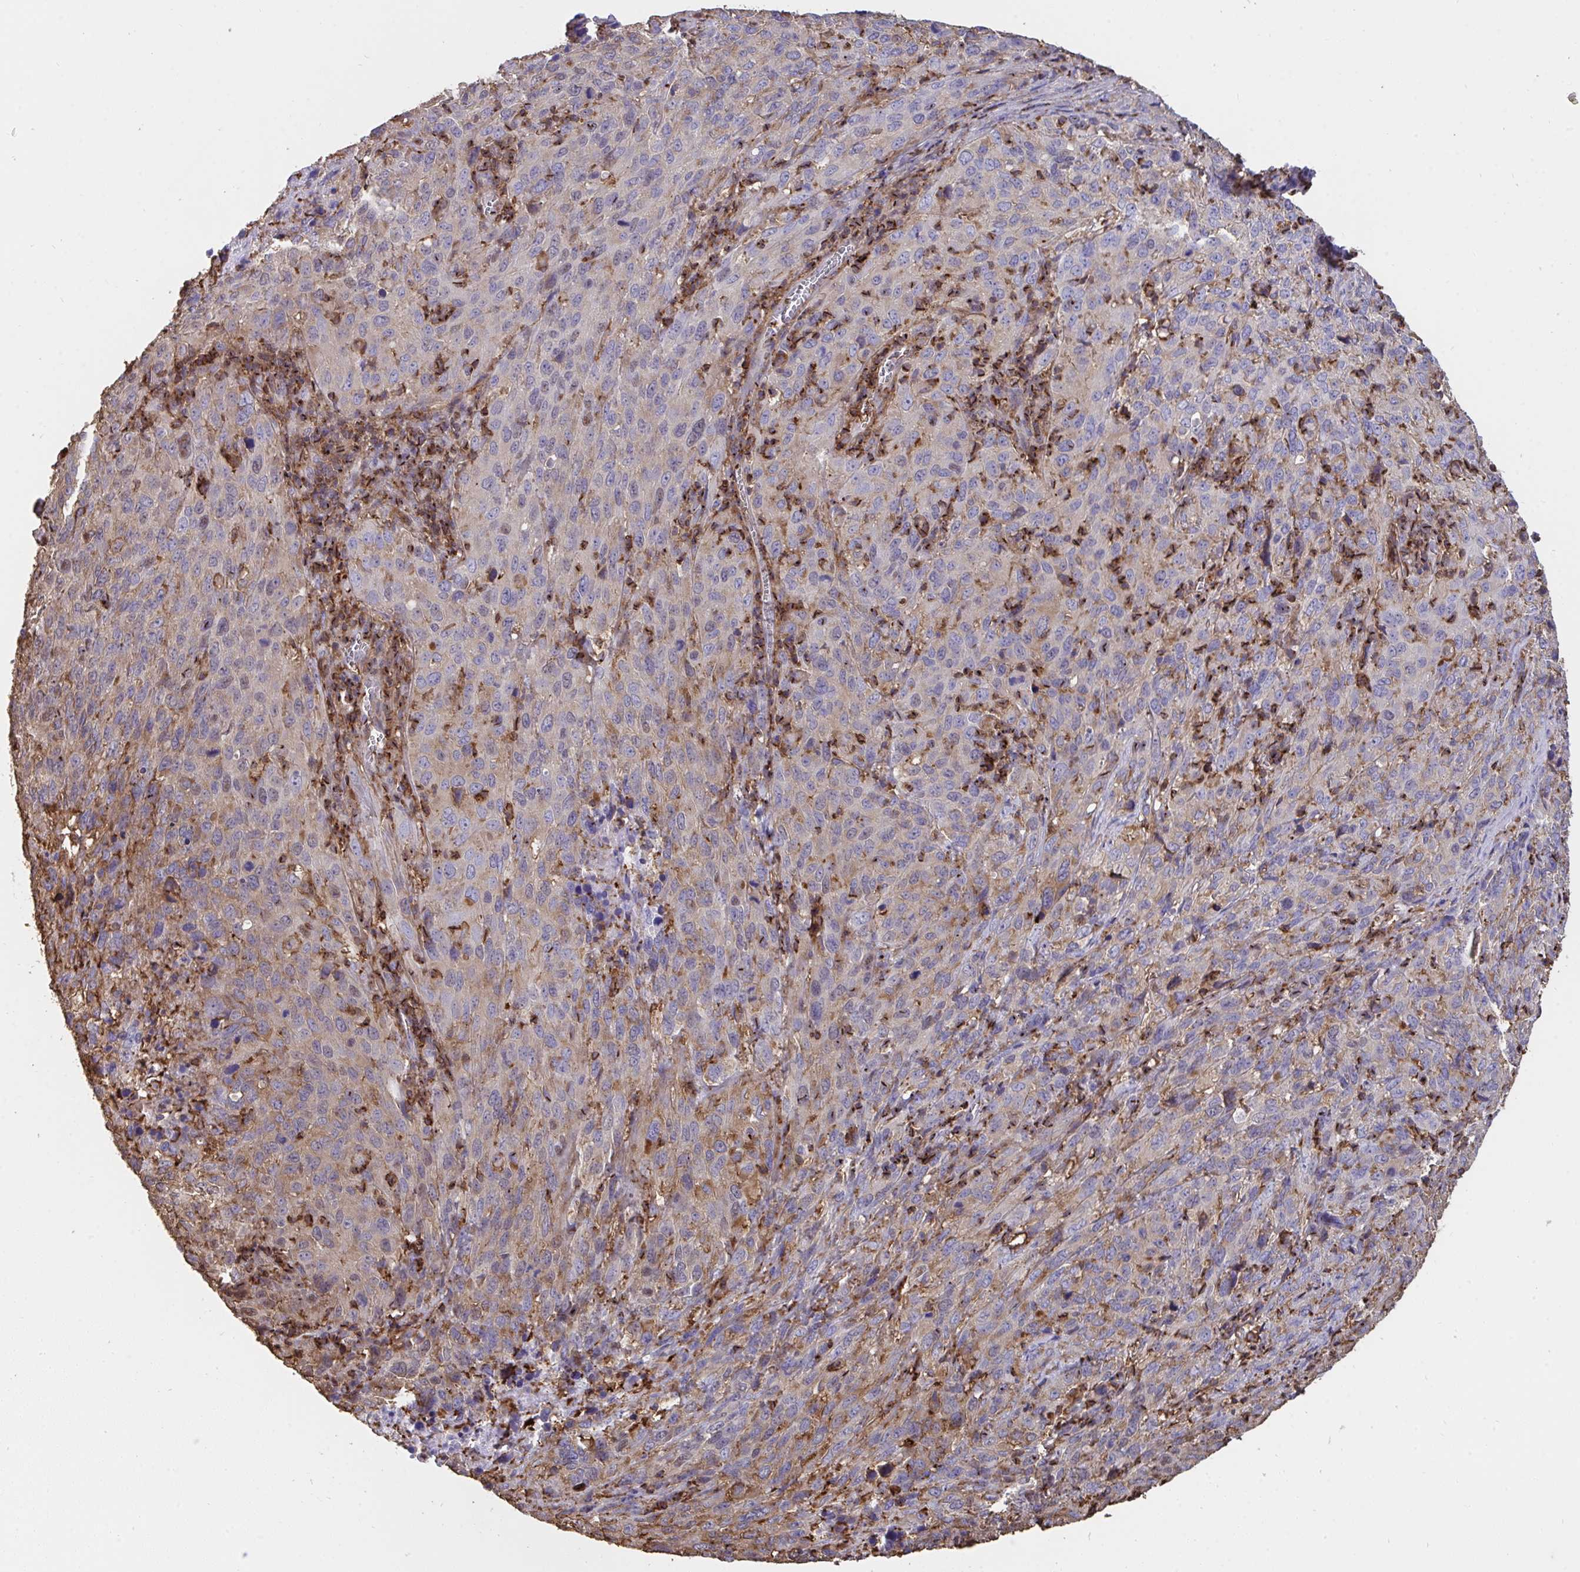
{"staining": {"intensity": "moderate", "quantity": "<25%", "location": "cytoplasmic/membranous"}, "tissue": "cervical cancer", "cell_type": "Tumor cells", "image_type": "cancer", "snomed": [{"axis": "morphology", "description": "Squamous cell carcinoma, NOS"}, {"axis": "topography", "description": "Cervix"}], "caption": "Protein staining displays moderate cytoplasmic/membranous staining in approximately <25% of tumor cells in cervical squamous cell carcinoma.", "gene": "CFL1", "patient": {"sex": "female", "age": 51}}